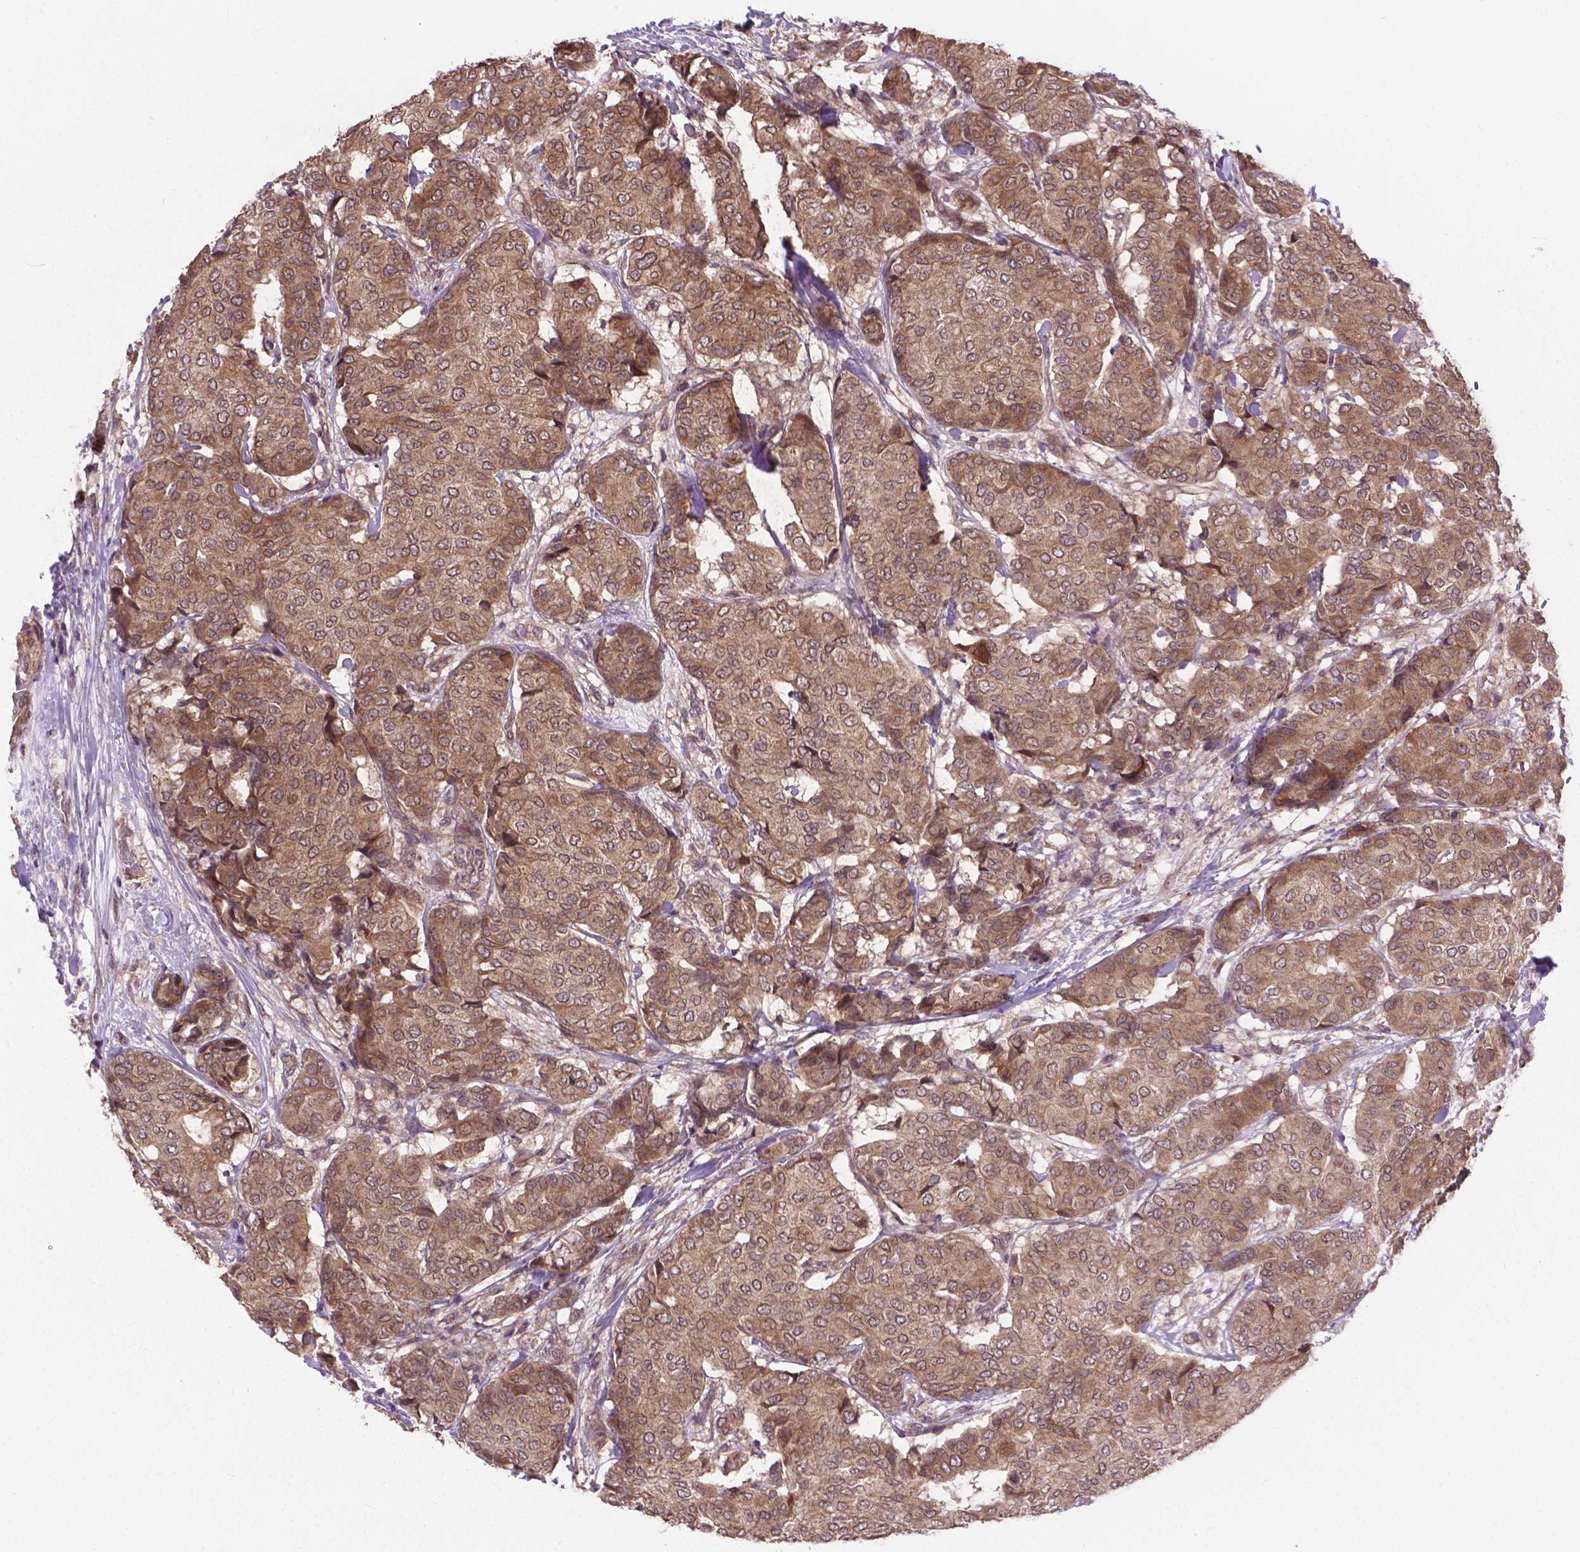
{"staining": {"intensity": "moderate", "quantity": ">75%", "location": "cytoplasmic/membranous"}, "tissue": "breast cancer", "cell_type": "Tumor cells", "image_type": "cancer", "snomed": [{"axis": "morphology", "description": "Duct carcinoma"}, {"axis": "topography", "description": "Breast"}], "caption": "Moderate cytoplasmic/membranous expression is identified in approximately >75% of tumor cells in breast cancer (invasive ductal carcinoma).", "gene": "ZNF616", "patient": {"sex": "female", "age": 75}}